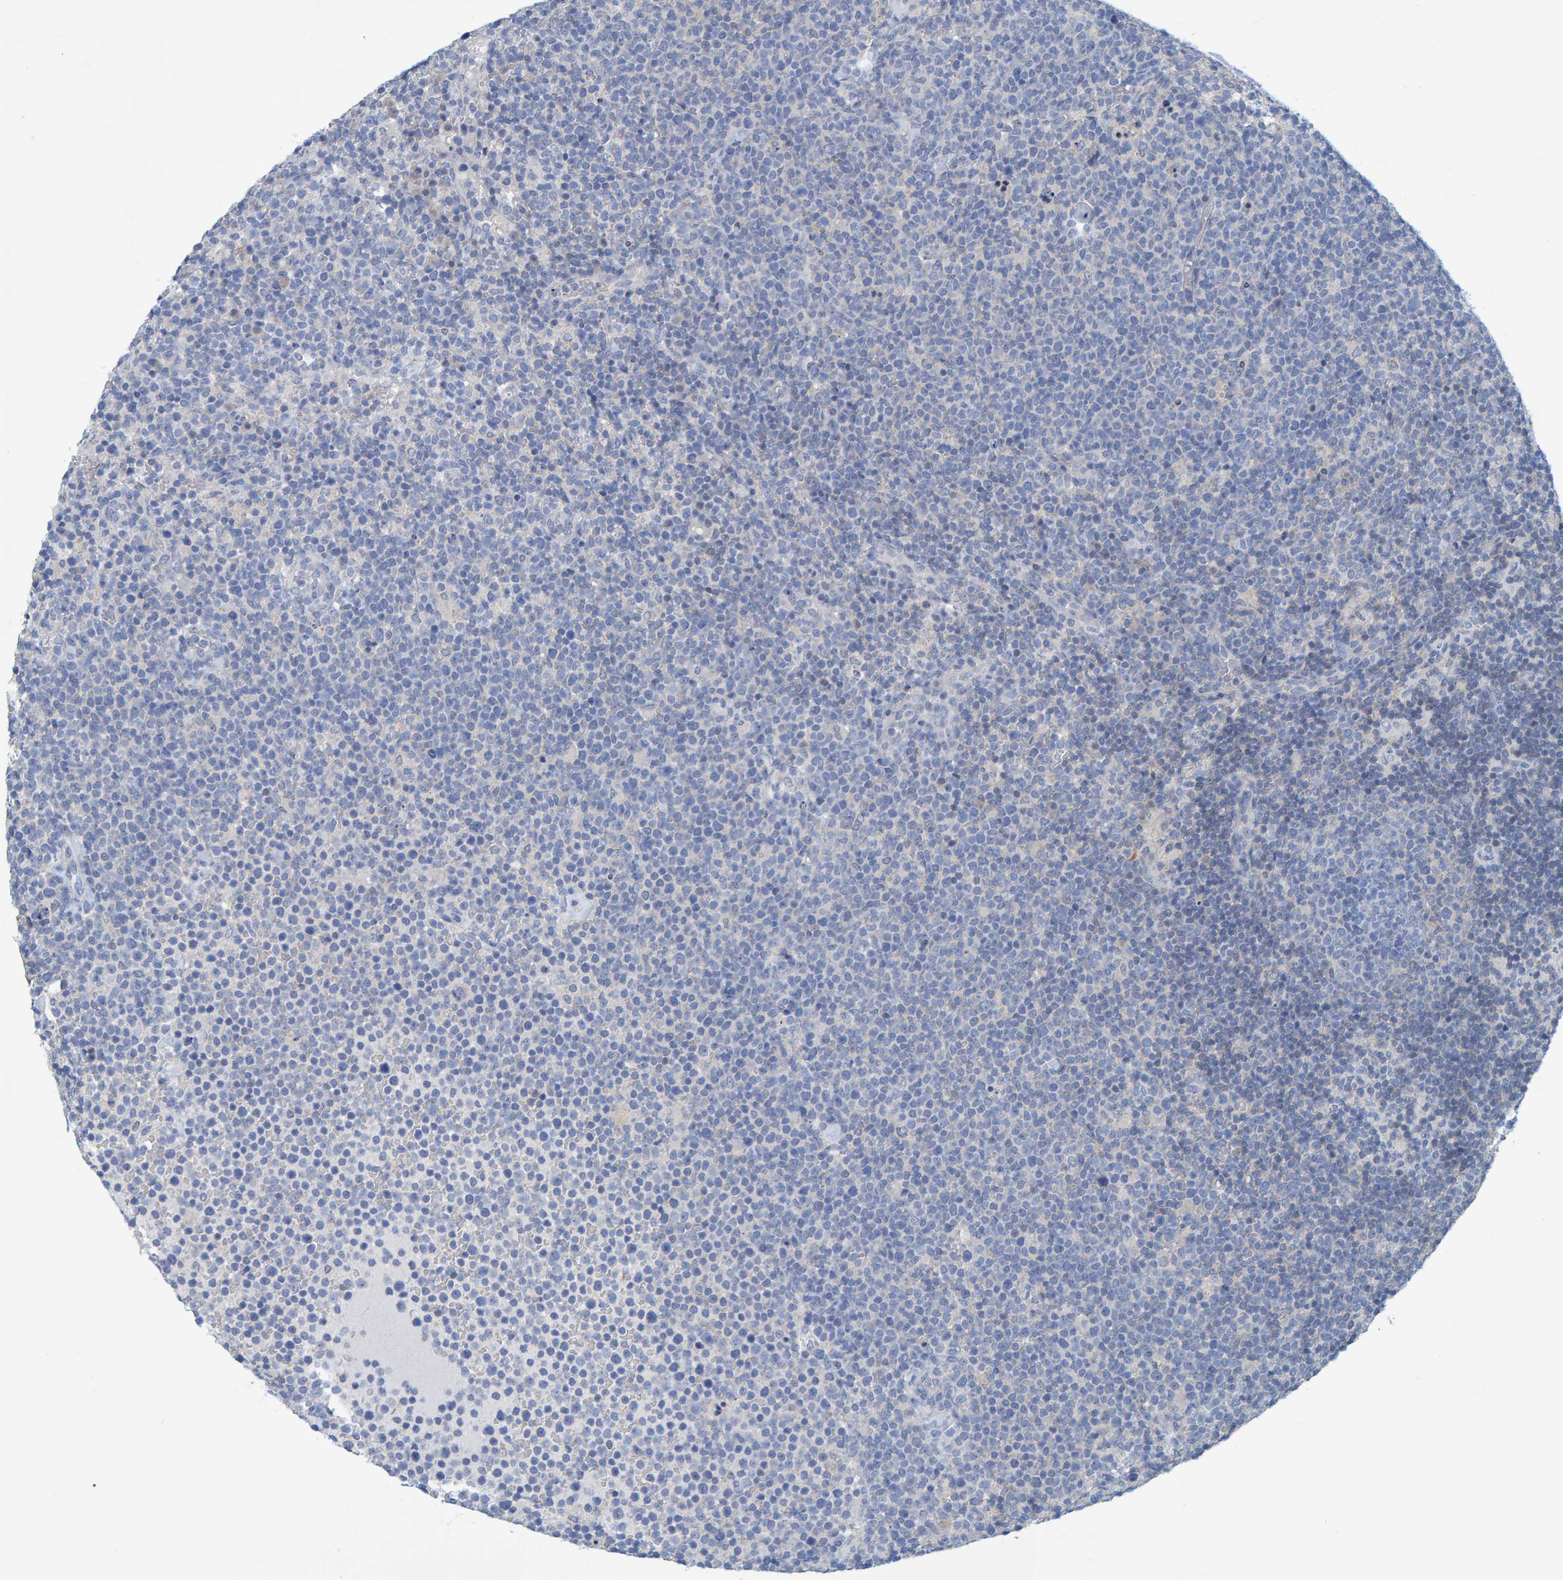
{"staining": {"intensity": "negative", "quantity": "none", "location": "none"}, "tissue": "lymphoma", "cell_type": "Tumor cells", "image_type": "cancer", "snomed": [{"axis": "morphology", "description": "Malignant lymphoma, non-Hodgkin's type, High grade"}, {"axis": "topography", "description": "Lymph node"}], "caption": "The photomicrograph shows no staining of tumor cells in lymphoma.", "gene": "ALAD", "patient": {"sex": "male", "age": 61}}